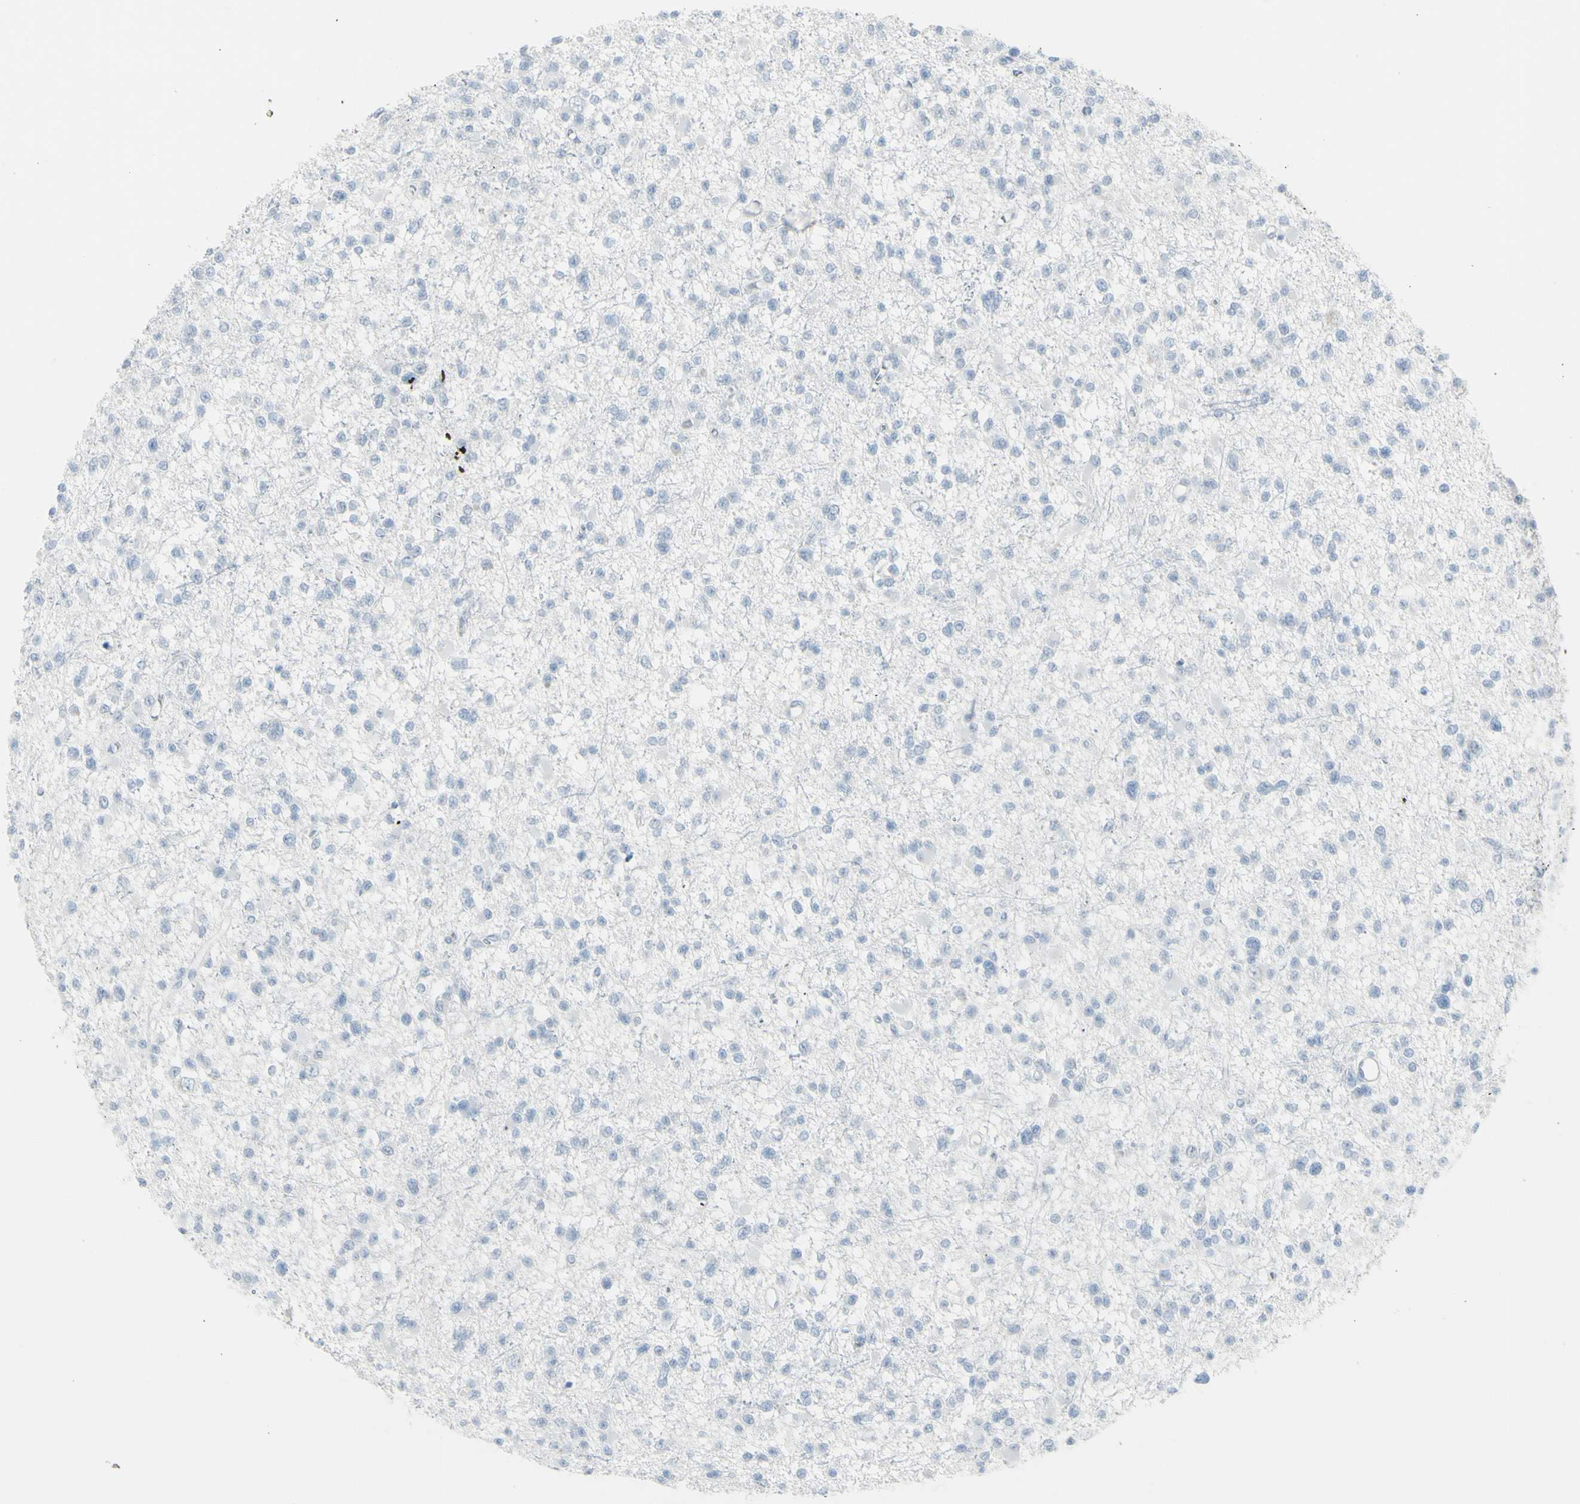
{"staining": {"intensity": "negative", "quantity": "none", "location": "none"}, "tissue": "glioma", "cell_type": "Tumor cells", "image_type": "cancer", "snomed": [{"axis": "morphology", "description": "Glioma, malignant, Low grade"}, {"axis": "topography", "description": "Brain"}], "caption": "An immunohistochemistry micrograph of malignant glioma (low-grade) is shown. There is no staining in tumor cells of malignant glioma (low-grade).", "gene": "YBX2", "patient": {"sex": "female", "age": 22}}